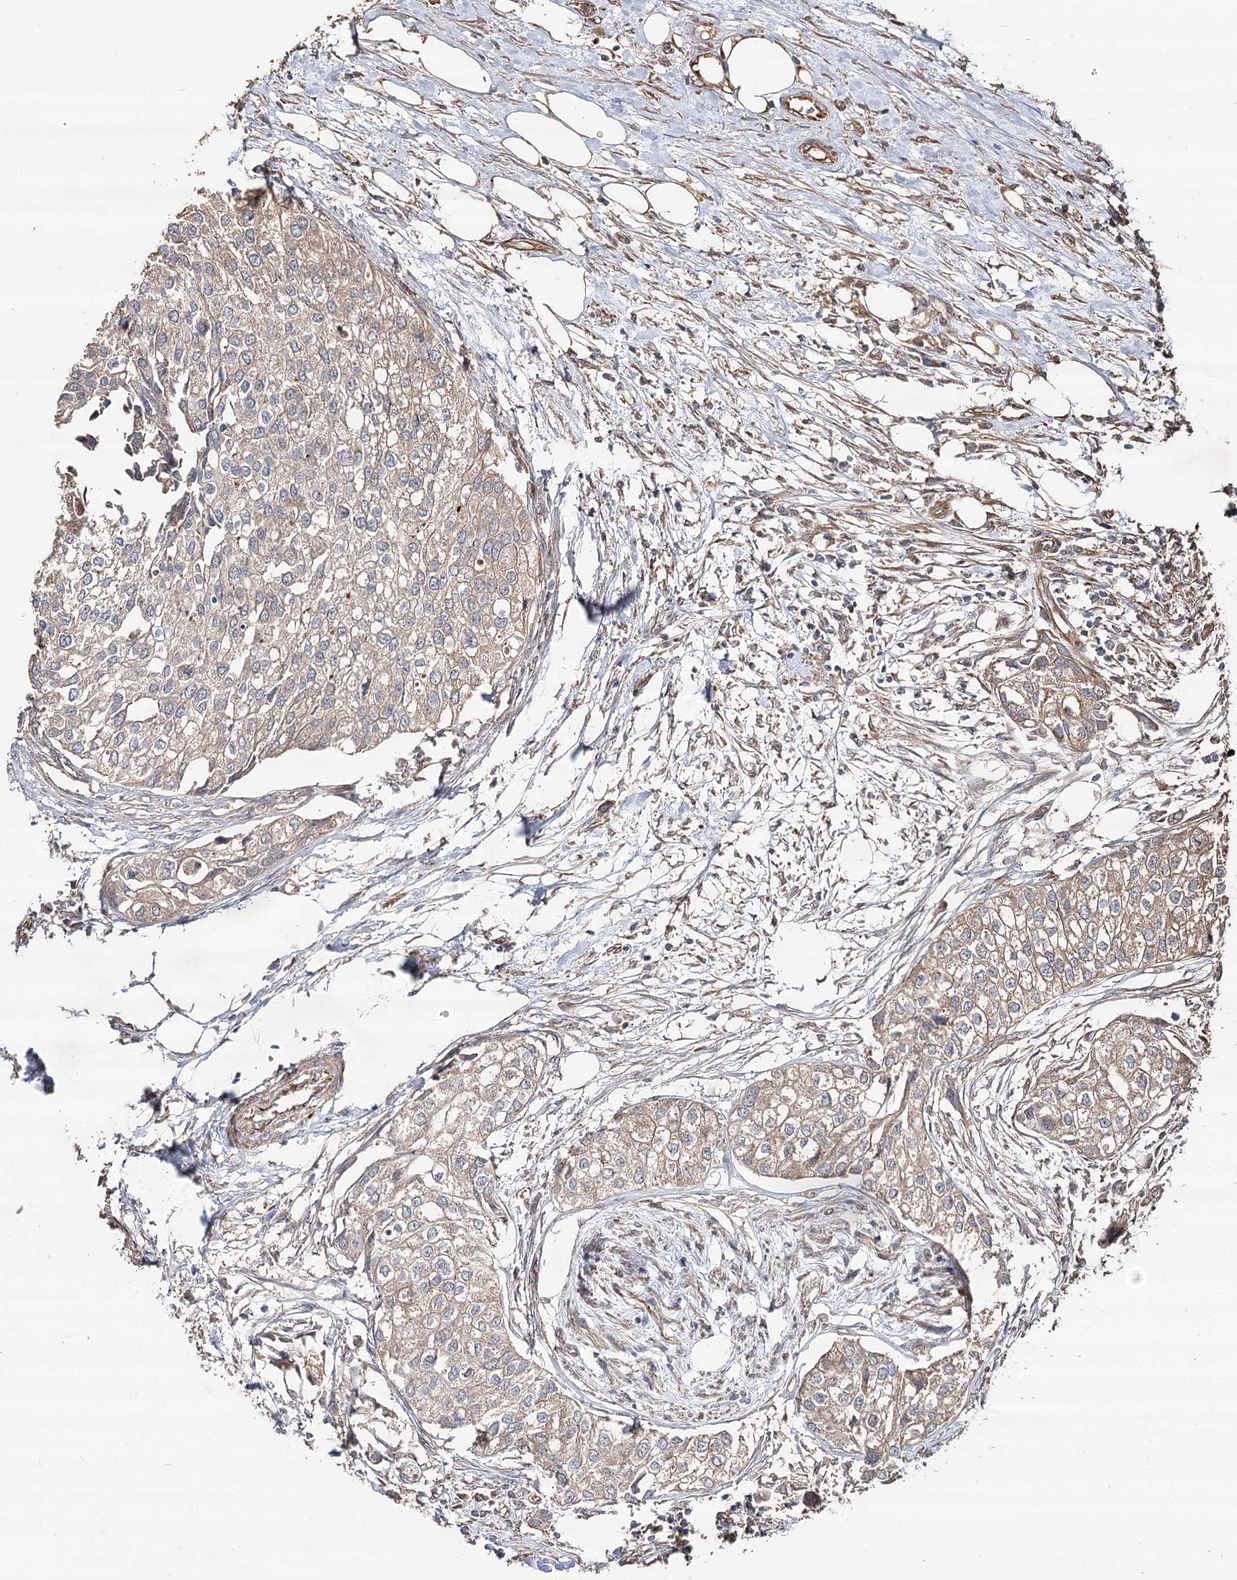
{"staining": {"intensity": "weak", "quantity": "25%-75%", "location": "cytoplasmic/membranous"}, "tissue": "urothelial cancer", "cell_type": "Tumor cells", "image_type": "cancer", "snomed": [{"axis": "morphology", "description": "Urothelial carcinoma, High grade"}, {"axis": "topography", "description": "Urinary bladder"}], "caption": "A brown stain labels weak cytoplasmic/membranous staining of a protein in urothelial carcinoma (high-grade) tumor cells.", "gene": "SPART", "patient": {"sex": "male", "age": 64}}